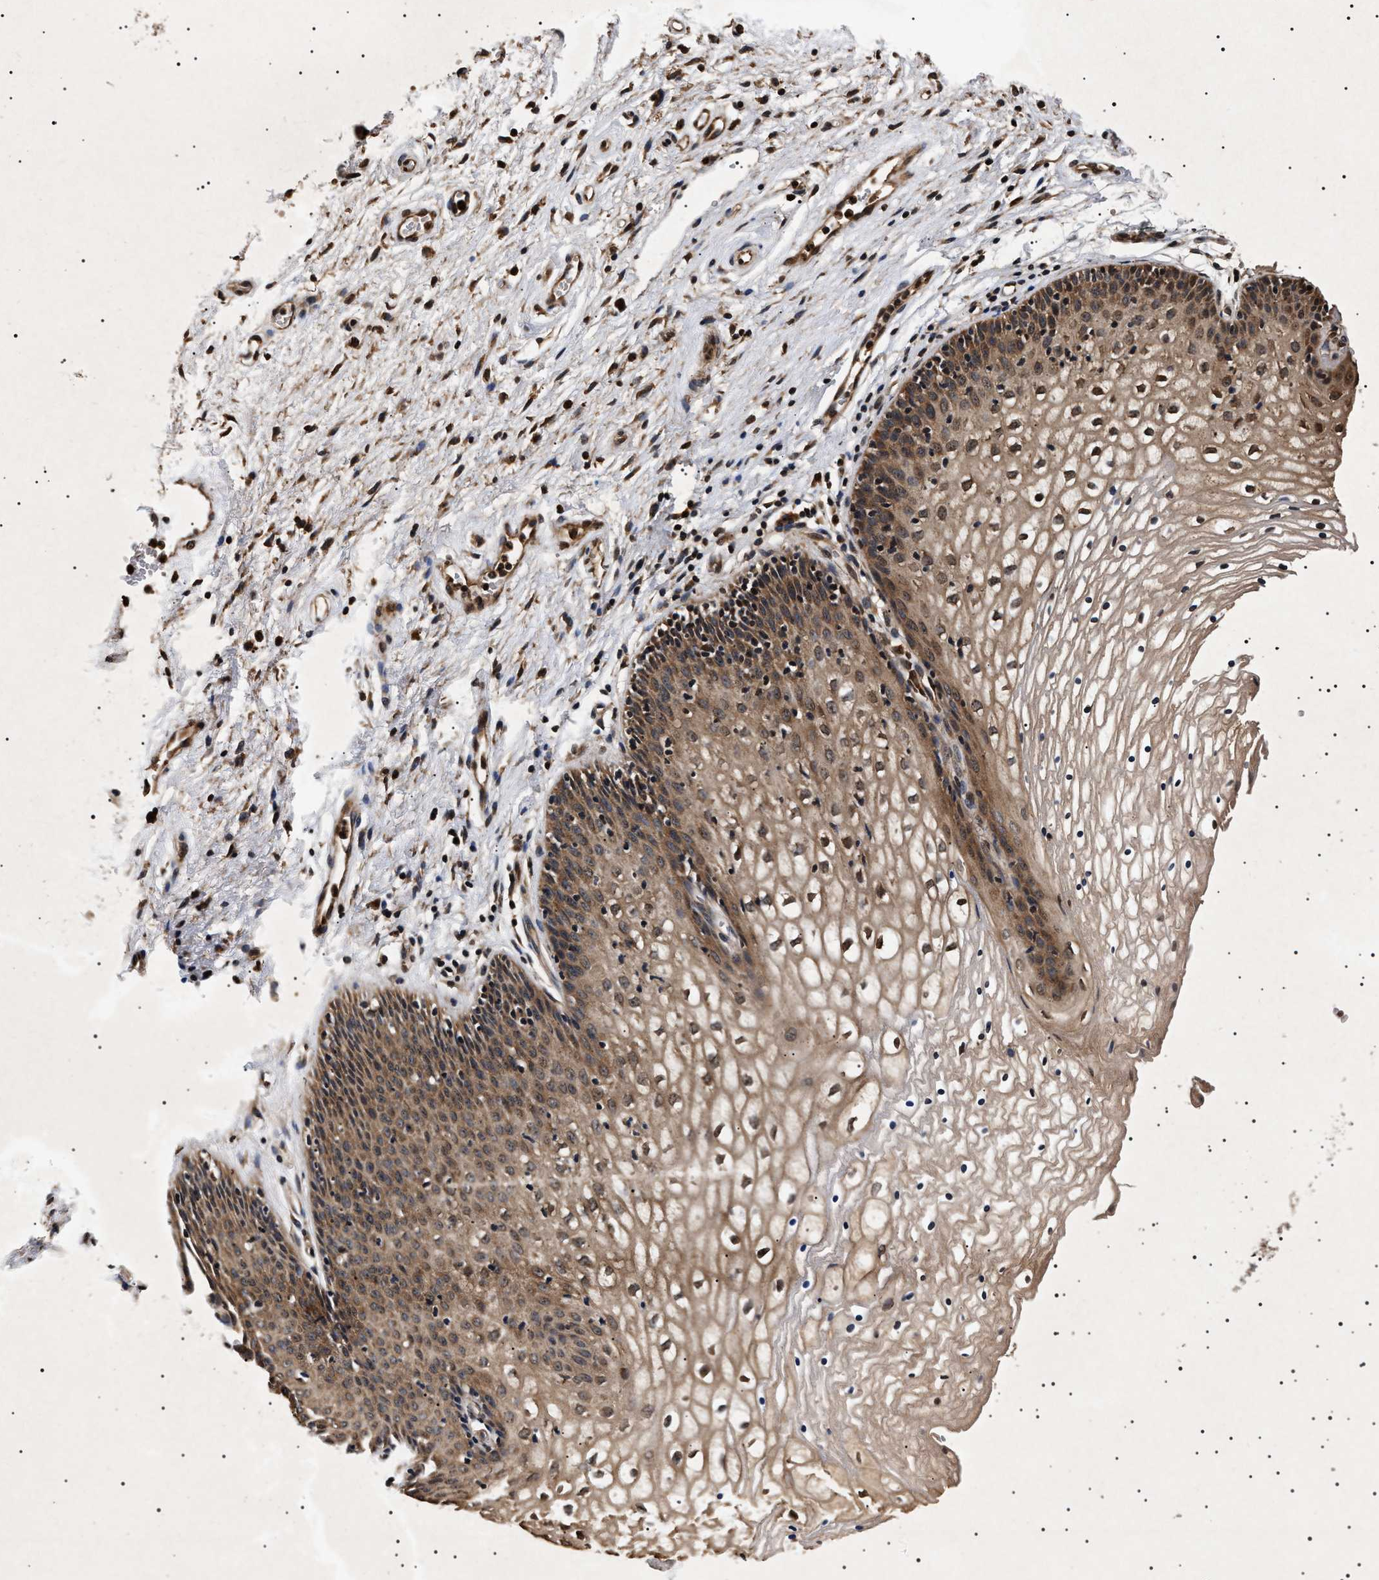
{"staining": {"intensity": "moderate", "quantity": ">75%", "location": "cytoplasmic/membranous,nuclear"}, "tissue": "vagina", "cell_type": "Squamous epithelial cells", "image_type": "normal", "snomed": [{"axis": "morphology", "description": "Normal tissue, NOS"}, {"axis": "topography", "description": "Vagina"}], "caption": "A brown stain shows moderate cytoplasmic/membranous,nuclear expression of a protein in squamous epithelial cells of unremarkable vagina.", "gene": "KIF21A", "patient": {"sex": "female", "age": 34}}